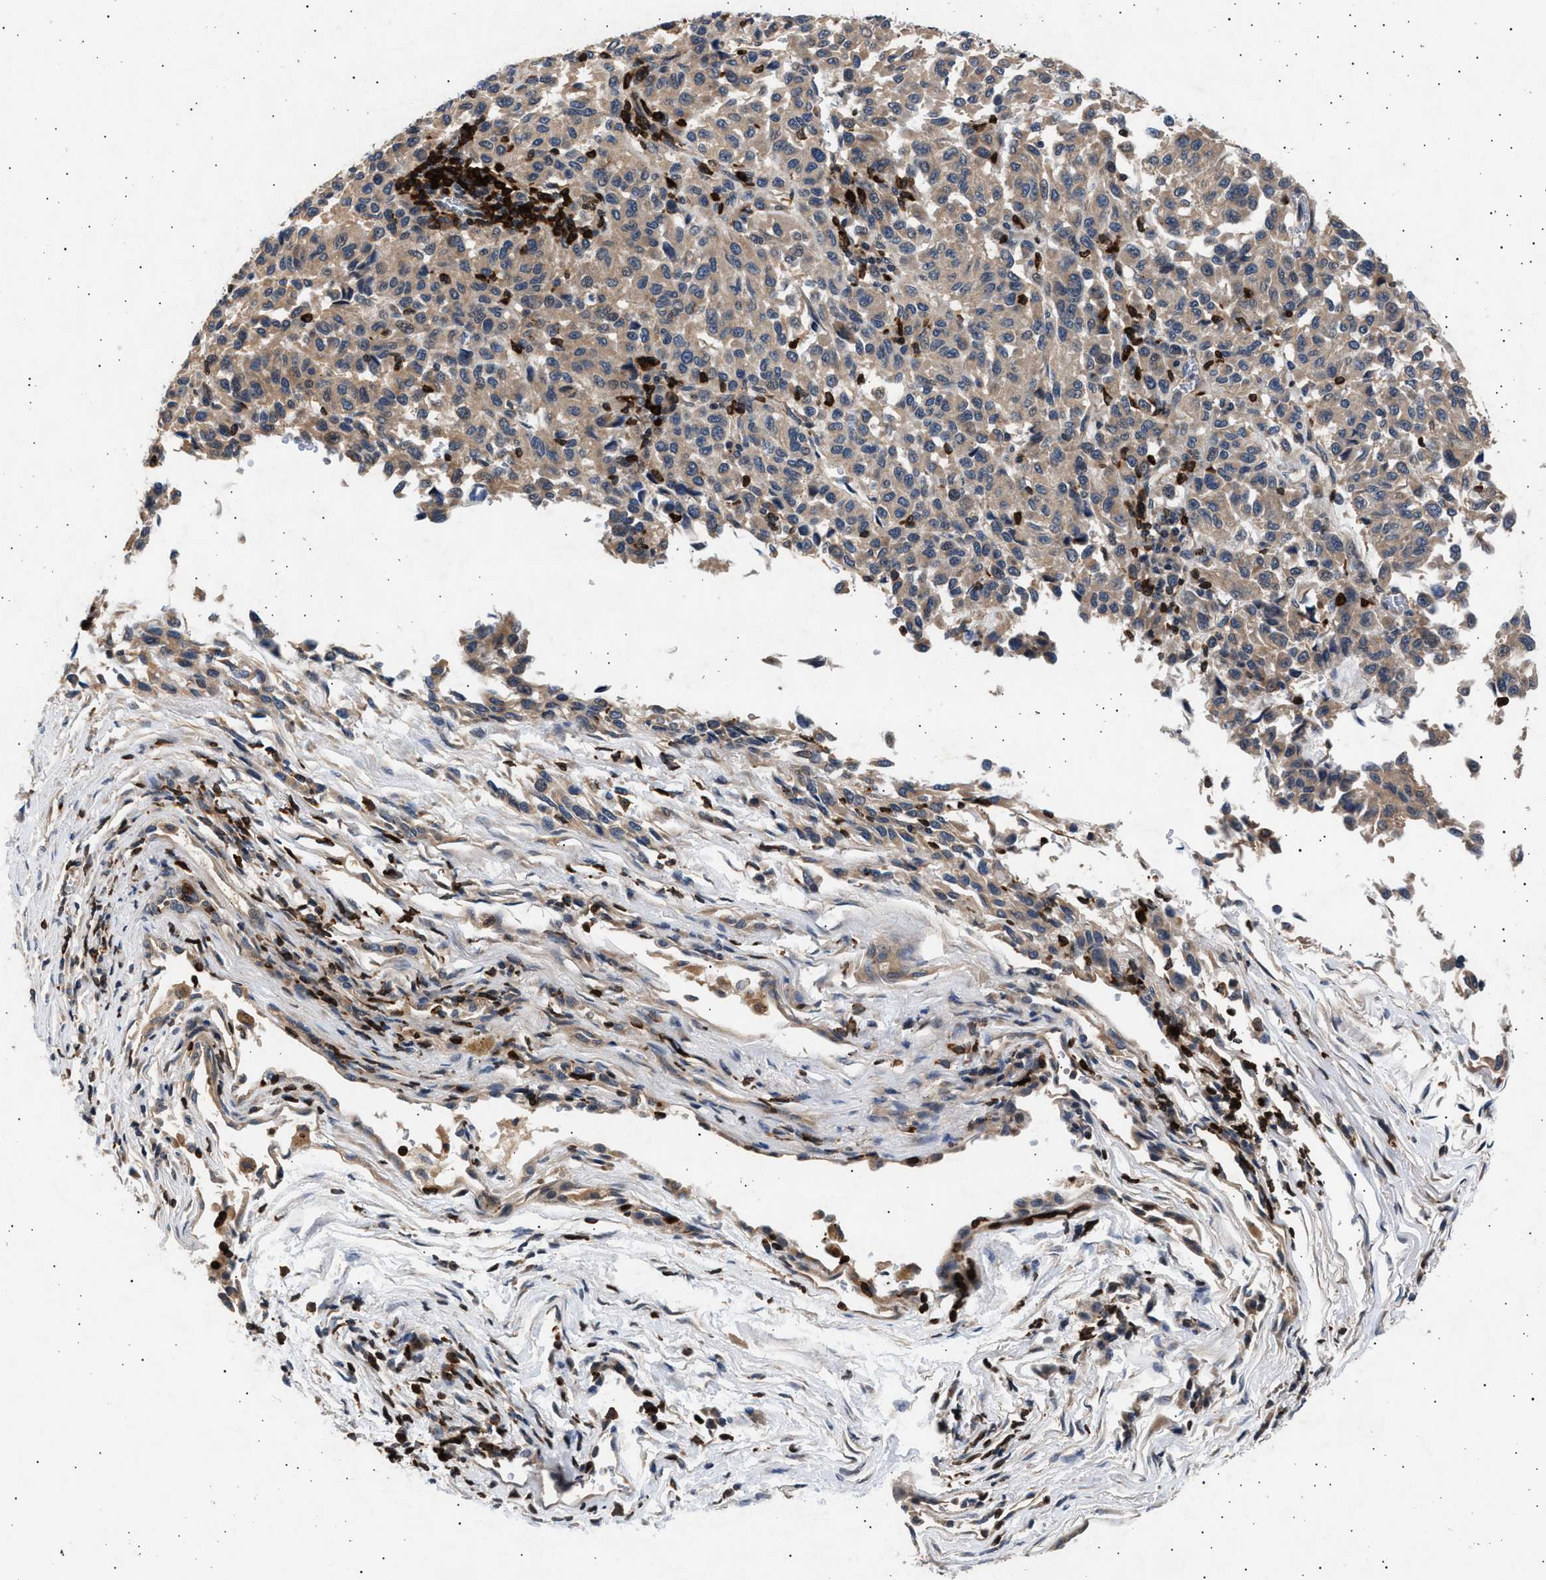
{"staining": {"intensity": "weak", "quantity": ">75%", "location": "cytoplasmic/membranous"}, "tissue": "melanoma", "cell_type": "Tumor cells", "image_type": "cancer", "snomed": [{"axis": "morphology", "description": "Malignant melanoma, Metastatic site"}, {"axis": "topography", "description": "Lung"}], "caption": "Melanoma was stained to show a protein in brown. There is low levels of weak cytoplasmic/membranous positivity in about >75% of tumor cells. (brown staining indicates protein expression, while blue staining denotes nuclei).", "gene": "GRAP2", "patient": {"sex": "male", "age": 64}}